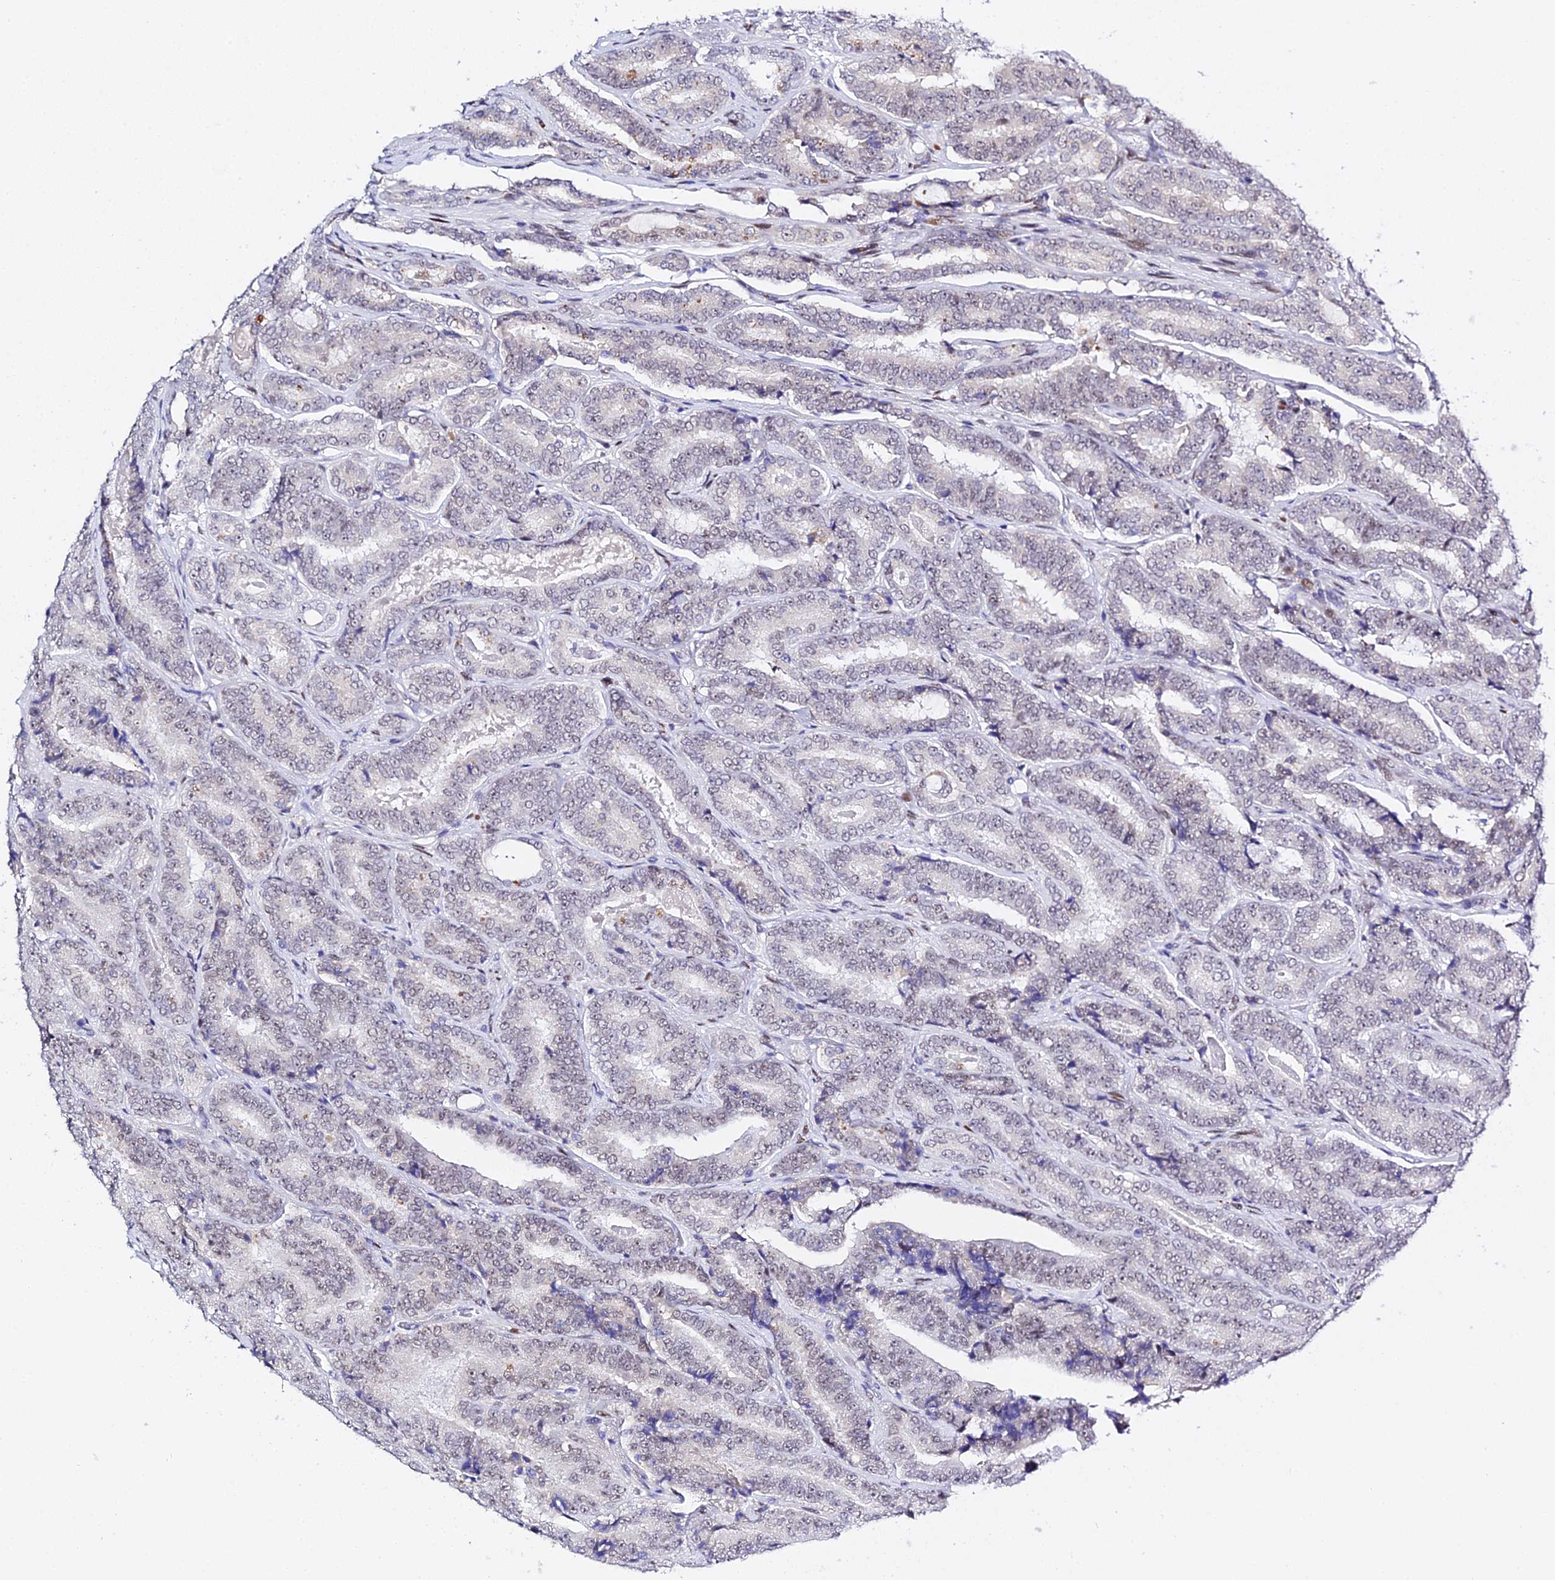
{"staining": {"intensity": "weak", "quantity": "<25%", "location": "cytoplasmic/membranous"}, "tissue": "prostate cancer", "cell_type": "Tumor cells", "image_type": "cancer", "snomed": [{"axis": "morphology", "description": "Adenocarcinoma, High grade"}, {"axis": "topography", "description": "Prostate"}], "caption": "IHC histopathology image of neoplastic tissue: adenocarcinoma (high-grade) (prostate) stained with DAB (3,3'-diaminobenzidine) shows no significant protein positivity in tumor cells.", "gene": "POFUT2", "patient": {"sex": "male", "age": 72}}